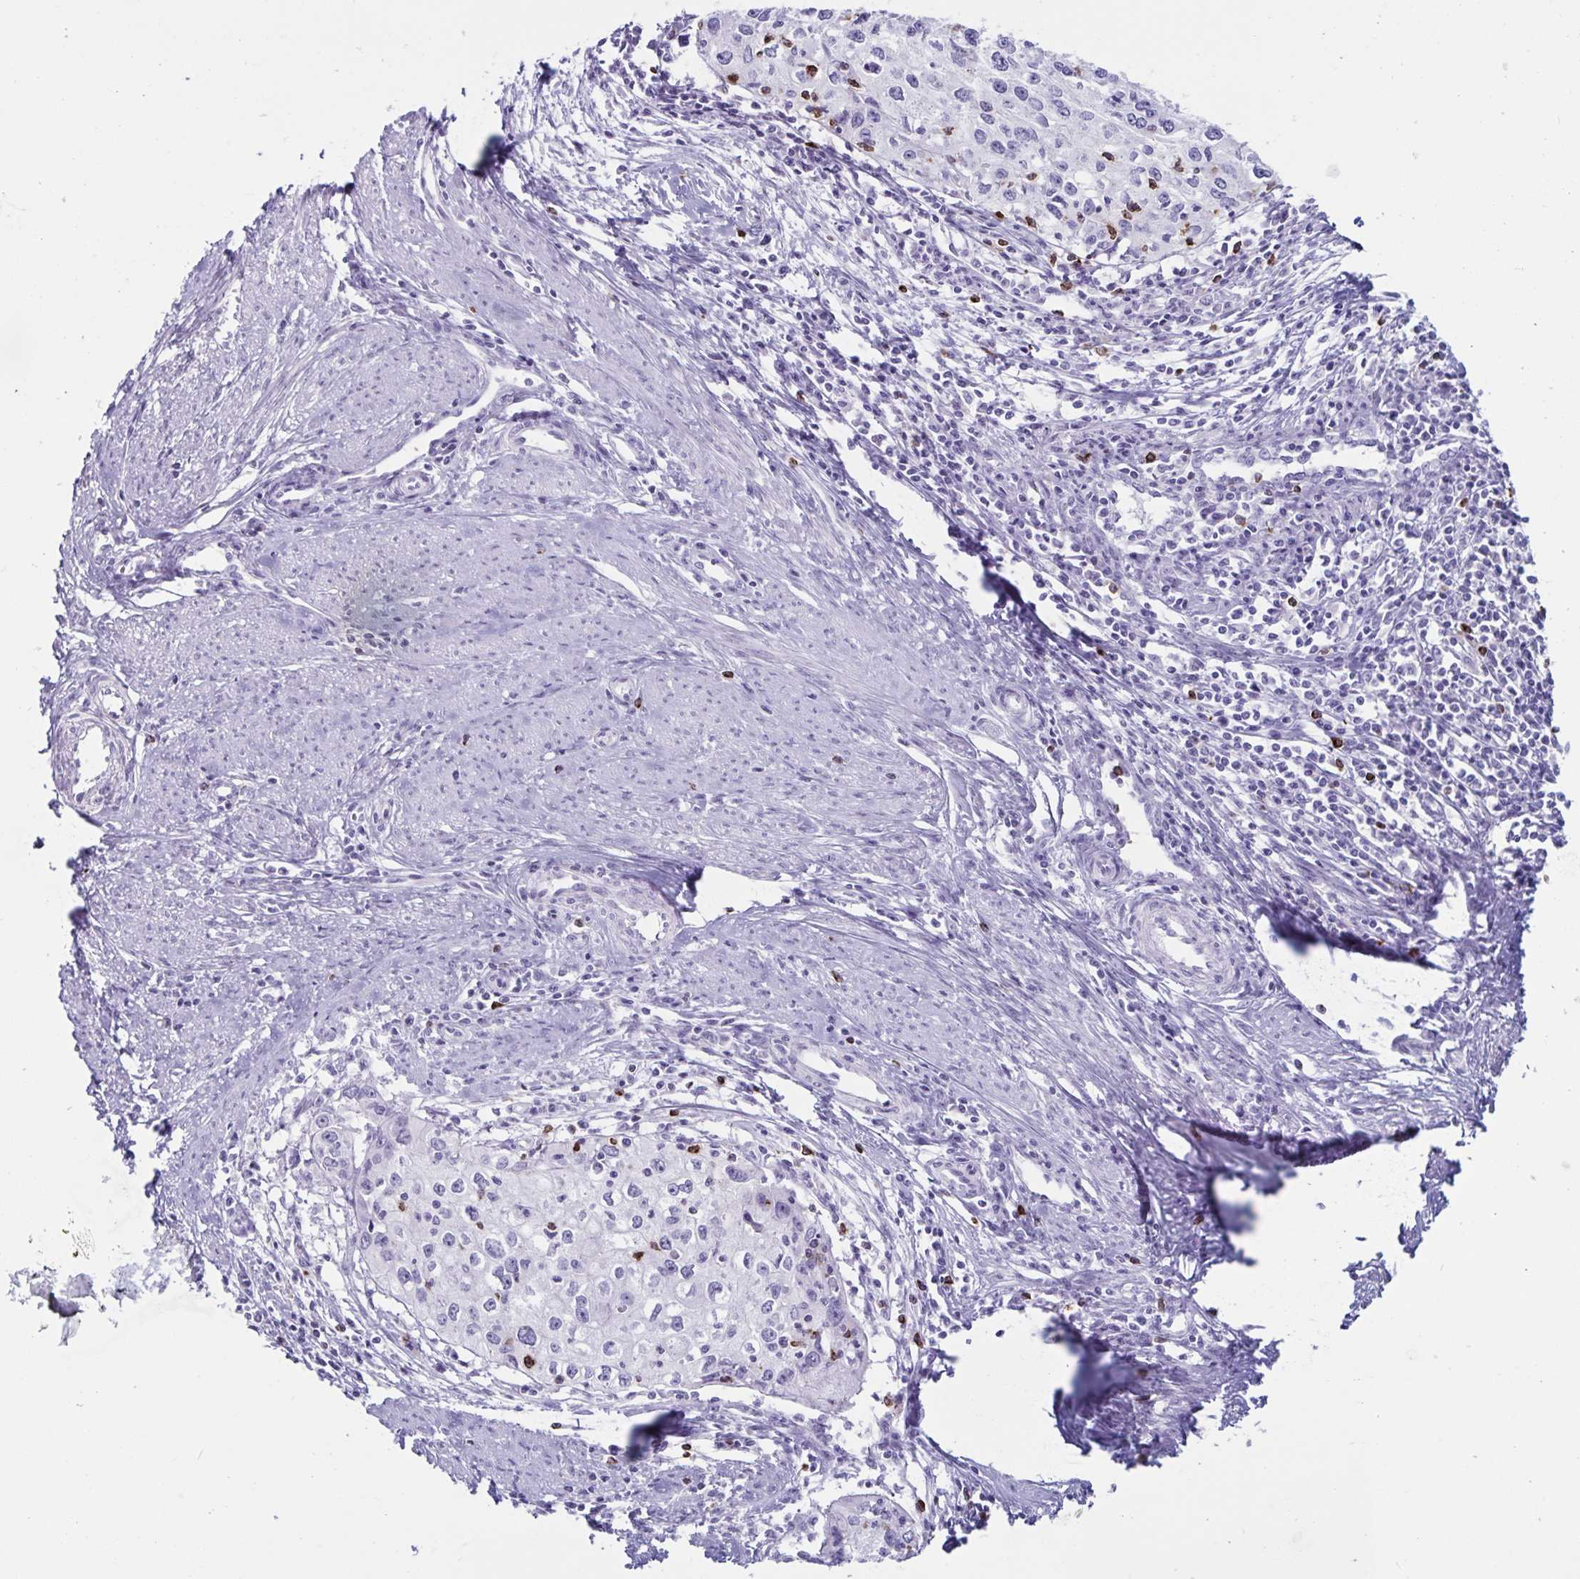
{"staining": {"intensity": "negative", "quantity": "none", "location": "none"}, "tissue": "cervical cancer", "cell_type": "Tumor cells", "image_type": "cancer", "snomed": [{"axis": "morphology", "description": "Squamous cell carcinoma, NOS"}, {"axis": "topography", "description": "Cervix"}], "caption": "High magnification brightfield microscopy of cervical squamous cell carcinoma stained with DAB (brown) and counterstained with hematoxylin (blue): tumor cells show no significant positivity.", "gene": "GNLY", "patient": {"sex": "female", "age": 40}}